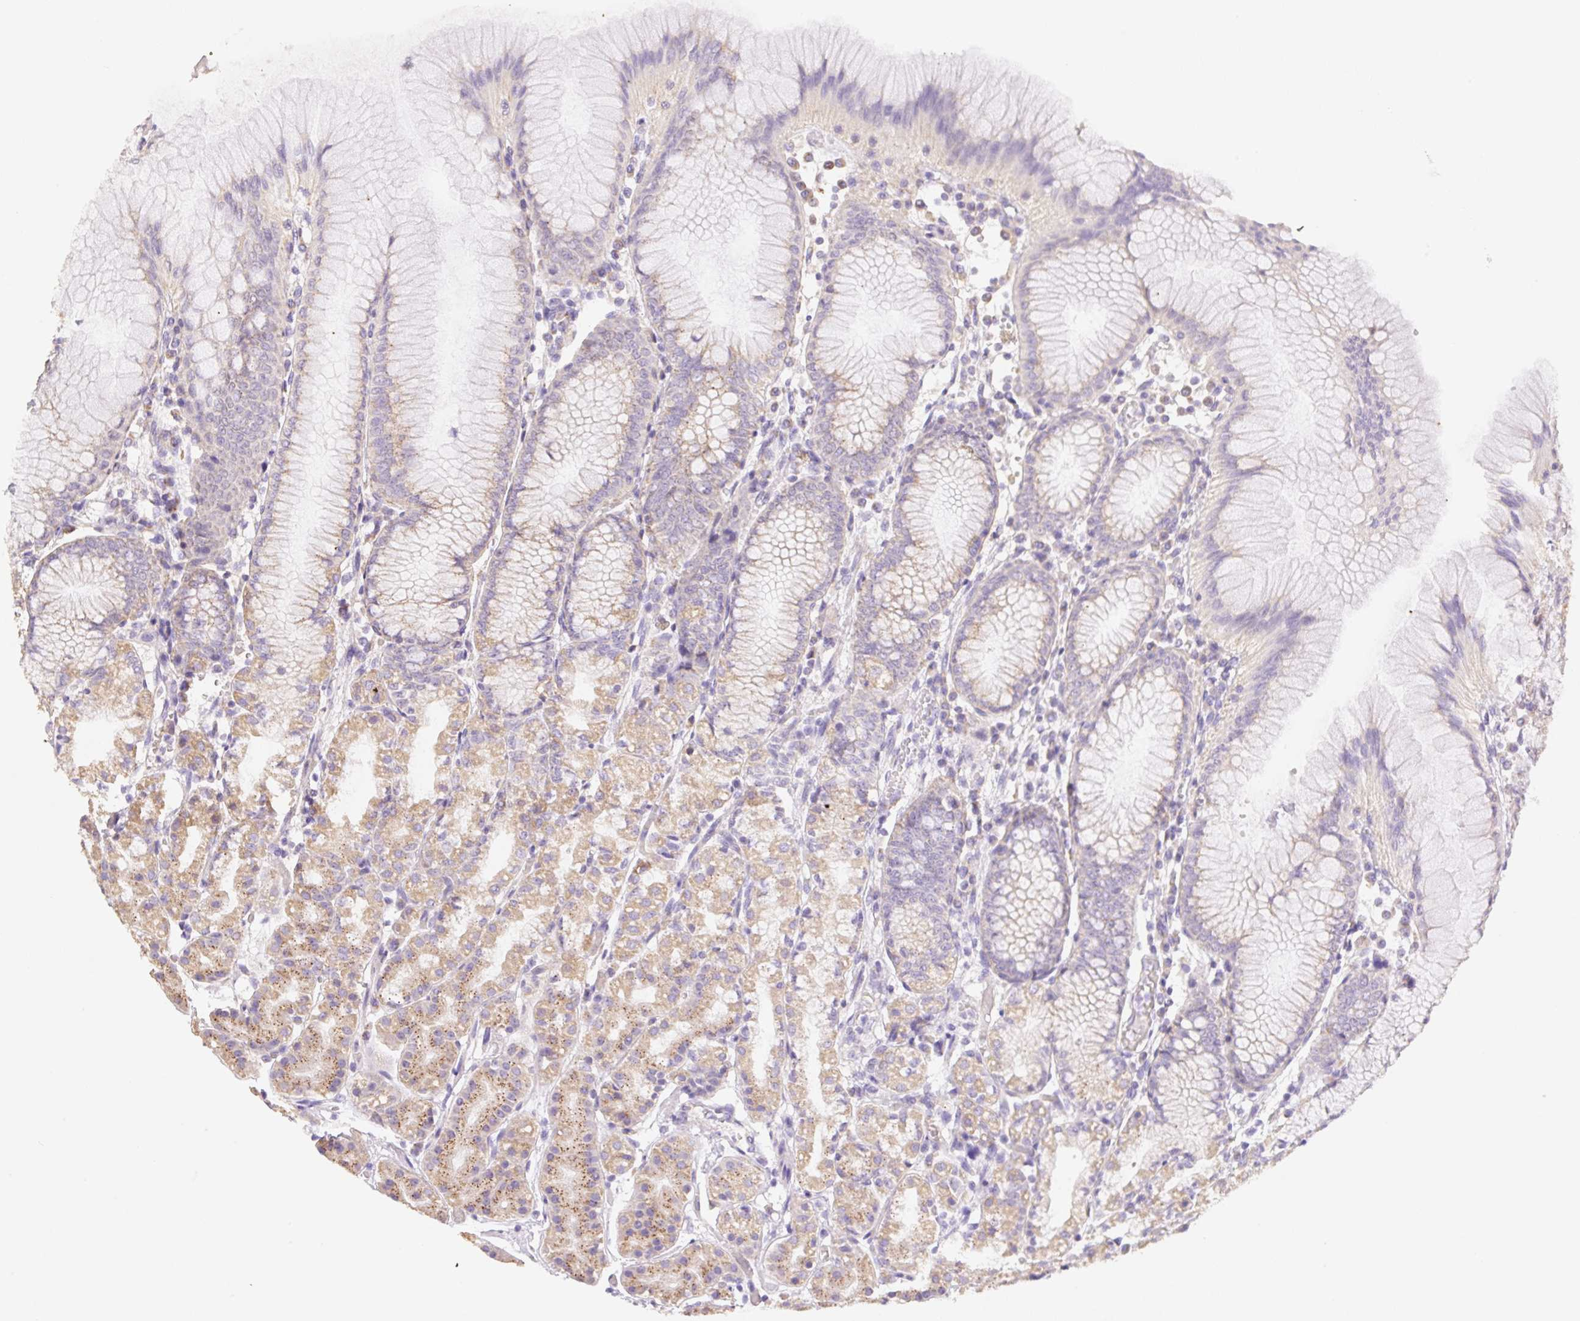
{"staining": {"intensity": "moderate", "quantity": "25%-75%", "location": "cytoplasmic/membranous"}, "tissue": "stomach", "cell_type": "Glandular cells", "image_type": "normal", "snomed": [{"axis": "morphology", "description": "Normal tissue, NOS"}, {"axis": "topography", "description": "Stomach"}], "caption": "Stomach was stained to show a protein in brown. There is medium levels of moderate cytoplasmic/membranous expression in approximately 25%-75% of glandular cells. (Brightfield microscopy of DAB IHC at high magnification).", "gene": "COPZ2", "patient": {"sex": "female", "age": 57}}